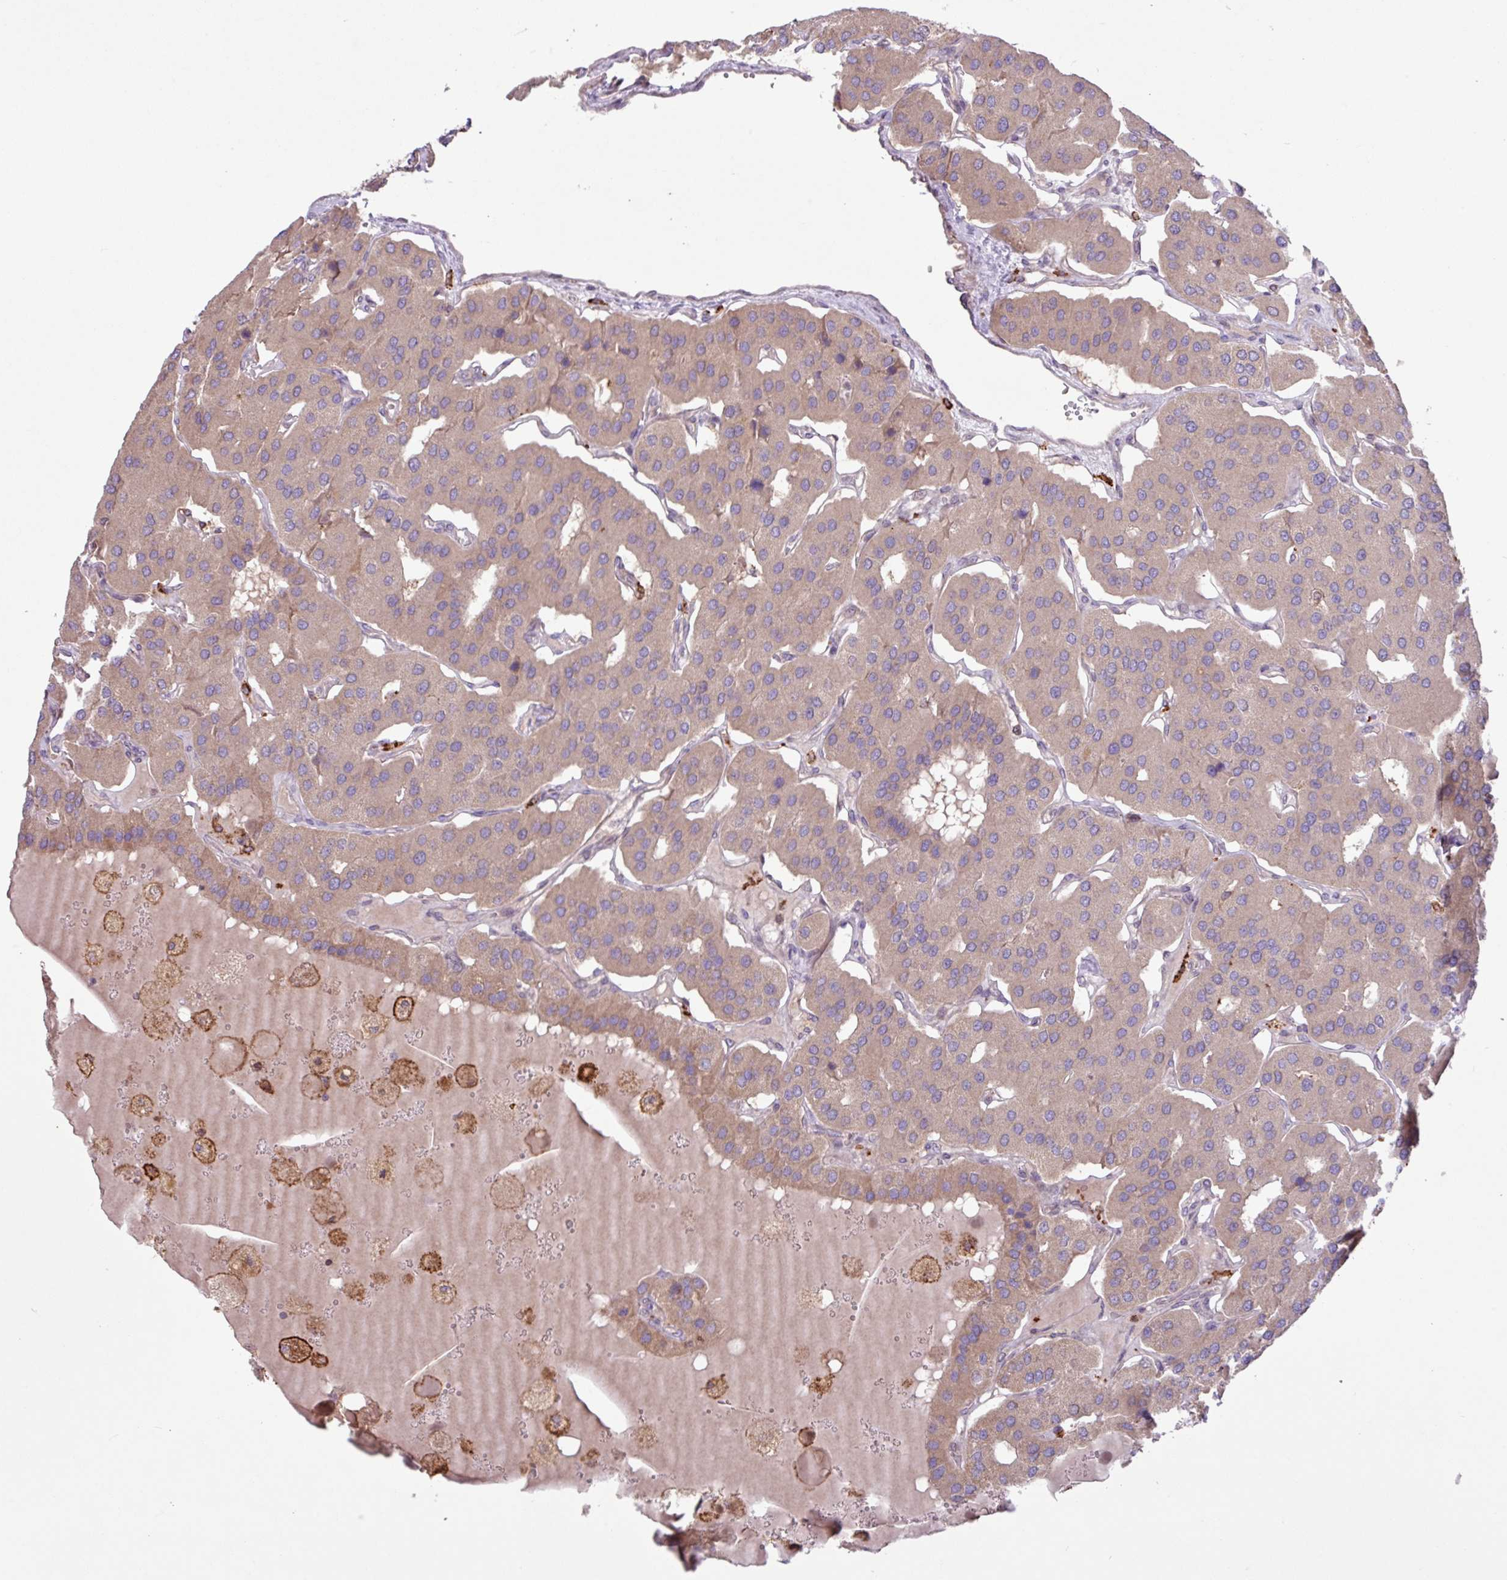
{"staining": {"intensity": "weak", "quantity": "<25%", "location": "cytoplasmic/membranous"}, "tissue": "parathyroid gland", "cell_type": "Glandular cells", "image_type": "normal", "snomed": [{"axis": "morphology", "description": "Normal tissue, NOS"}, {"axis": "morphology", "description": "Adenoma, NOS"}, {"axis": "topography", "description": "Parathyroid gland"}], "caption": "Immunohistochemistry of normal parathyroid gland demonstrates no expression in glandular cells. (DAB immunohistochemistry (IHC), high magnification).", "gene": "ARHGEF25", "patient": {"sex": "female", "age": 86}}